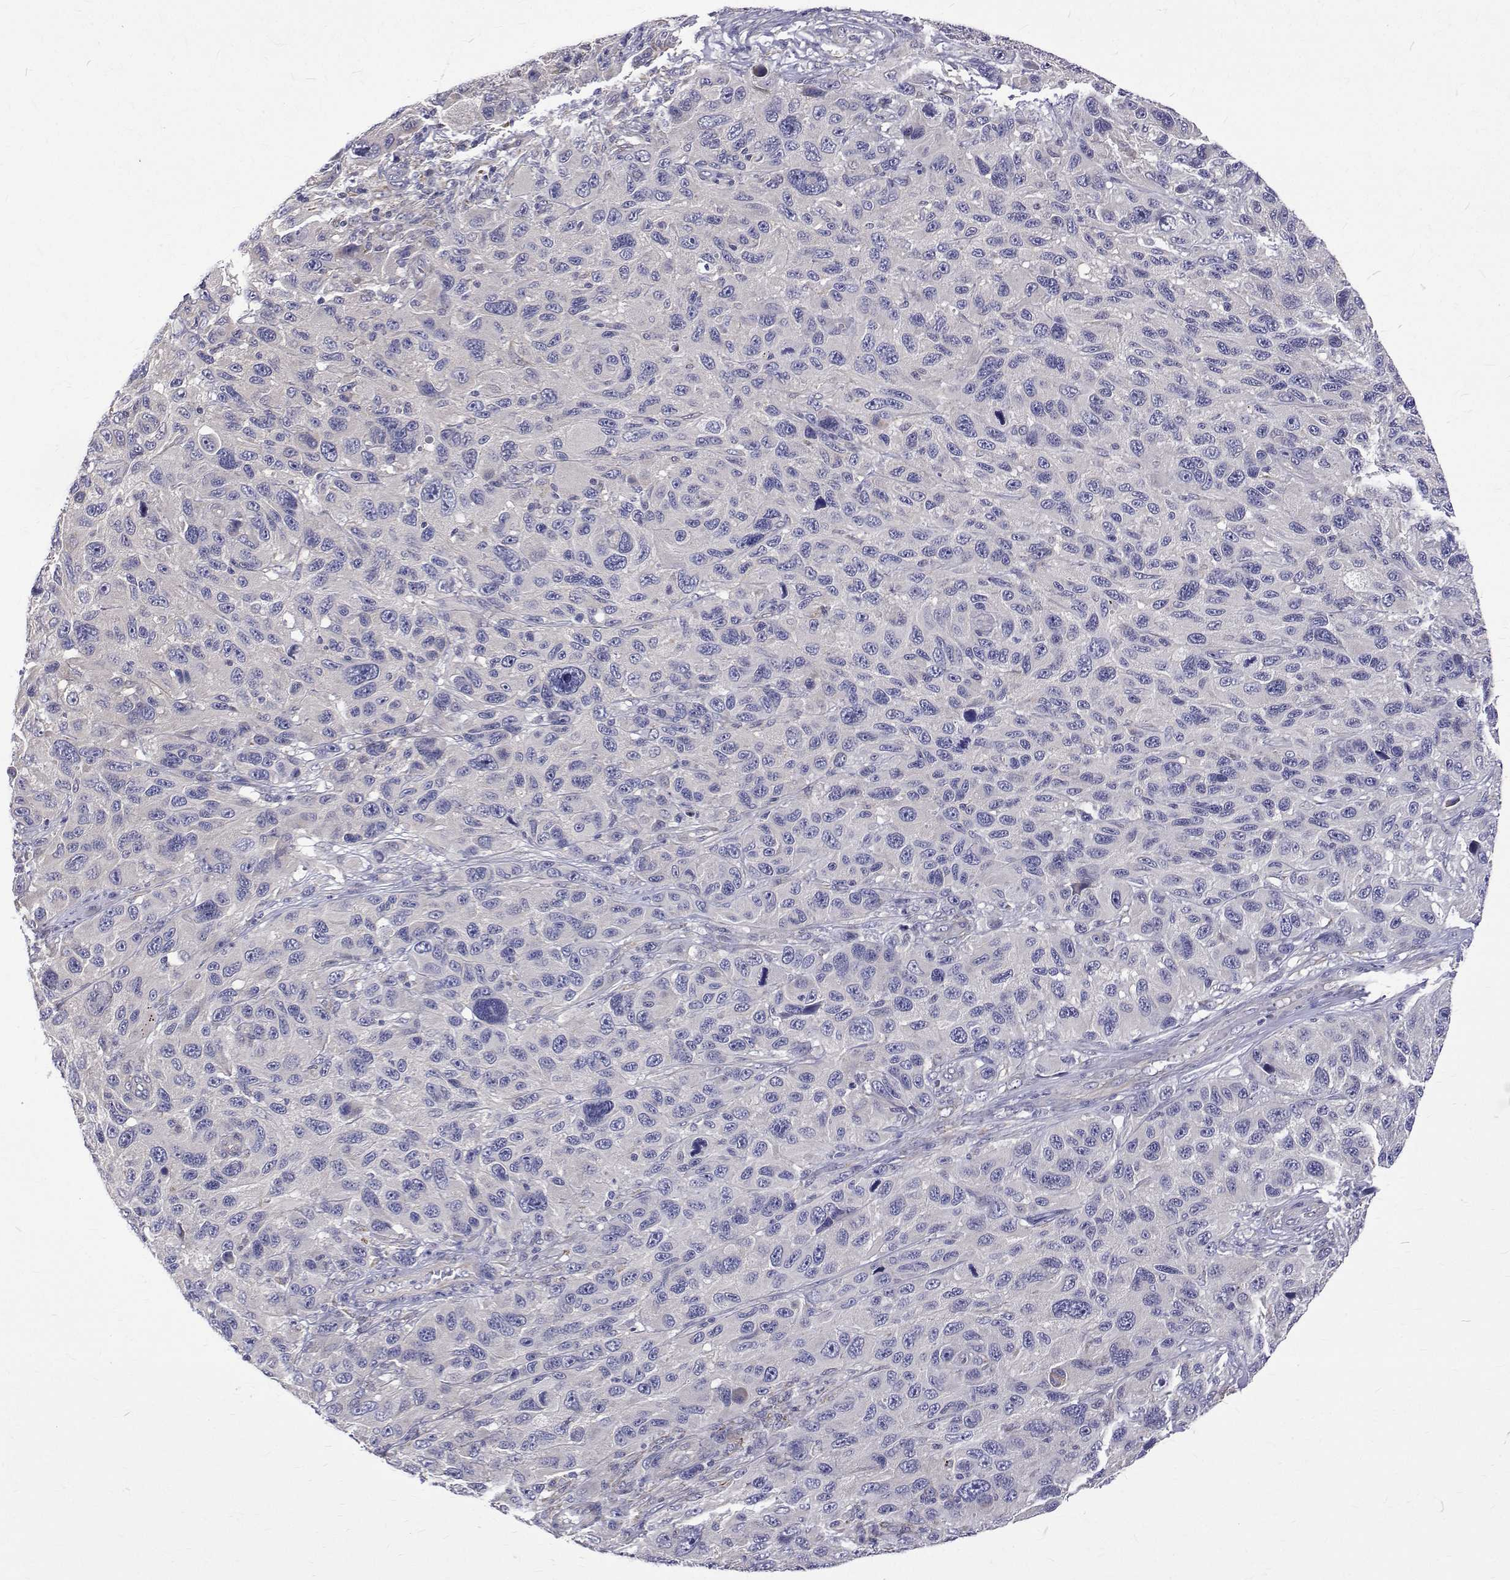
{"staining": {"intensity": "negative", "quantity": "none", "location": "none"}, "tissue": "melanoma", "cell_type": "Tumor cells", "image_type": "cancer", "snomed": [{"axis": "morphology", "description": "Malignant melanoma, NOS"}, {"axis": "topography", "description": "Skin"}], "caption": "Malignant melanoma was stained to show a protein in brown. There is no significant expression in tumor cells.", "gene": "PADI1", "patient": {"sex": "male", "age": 53}}